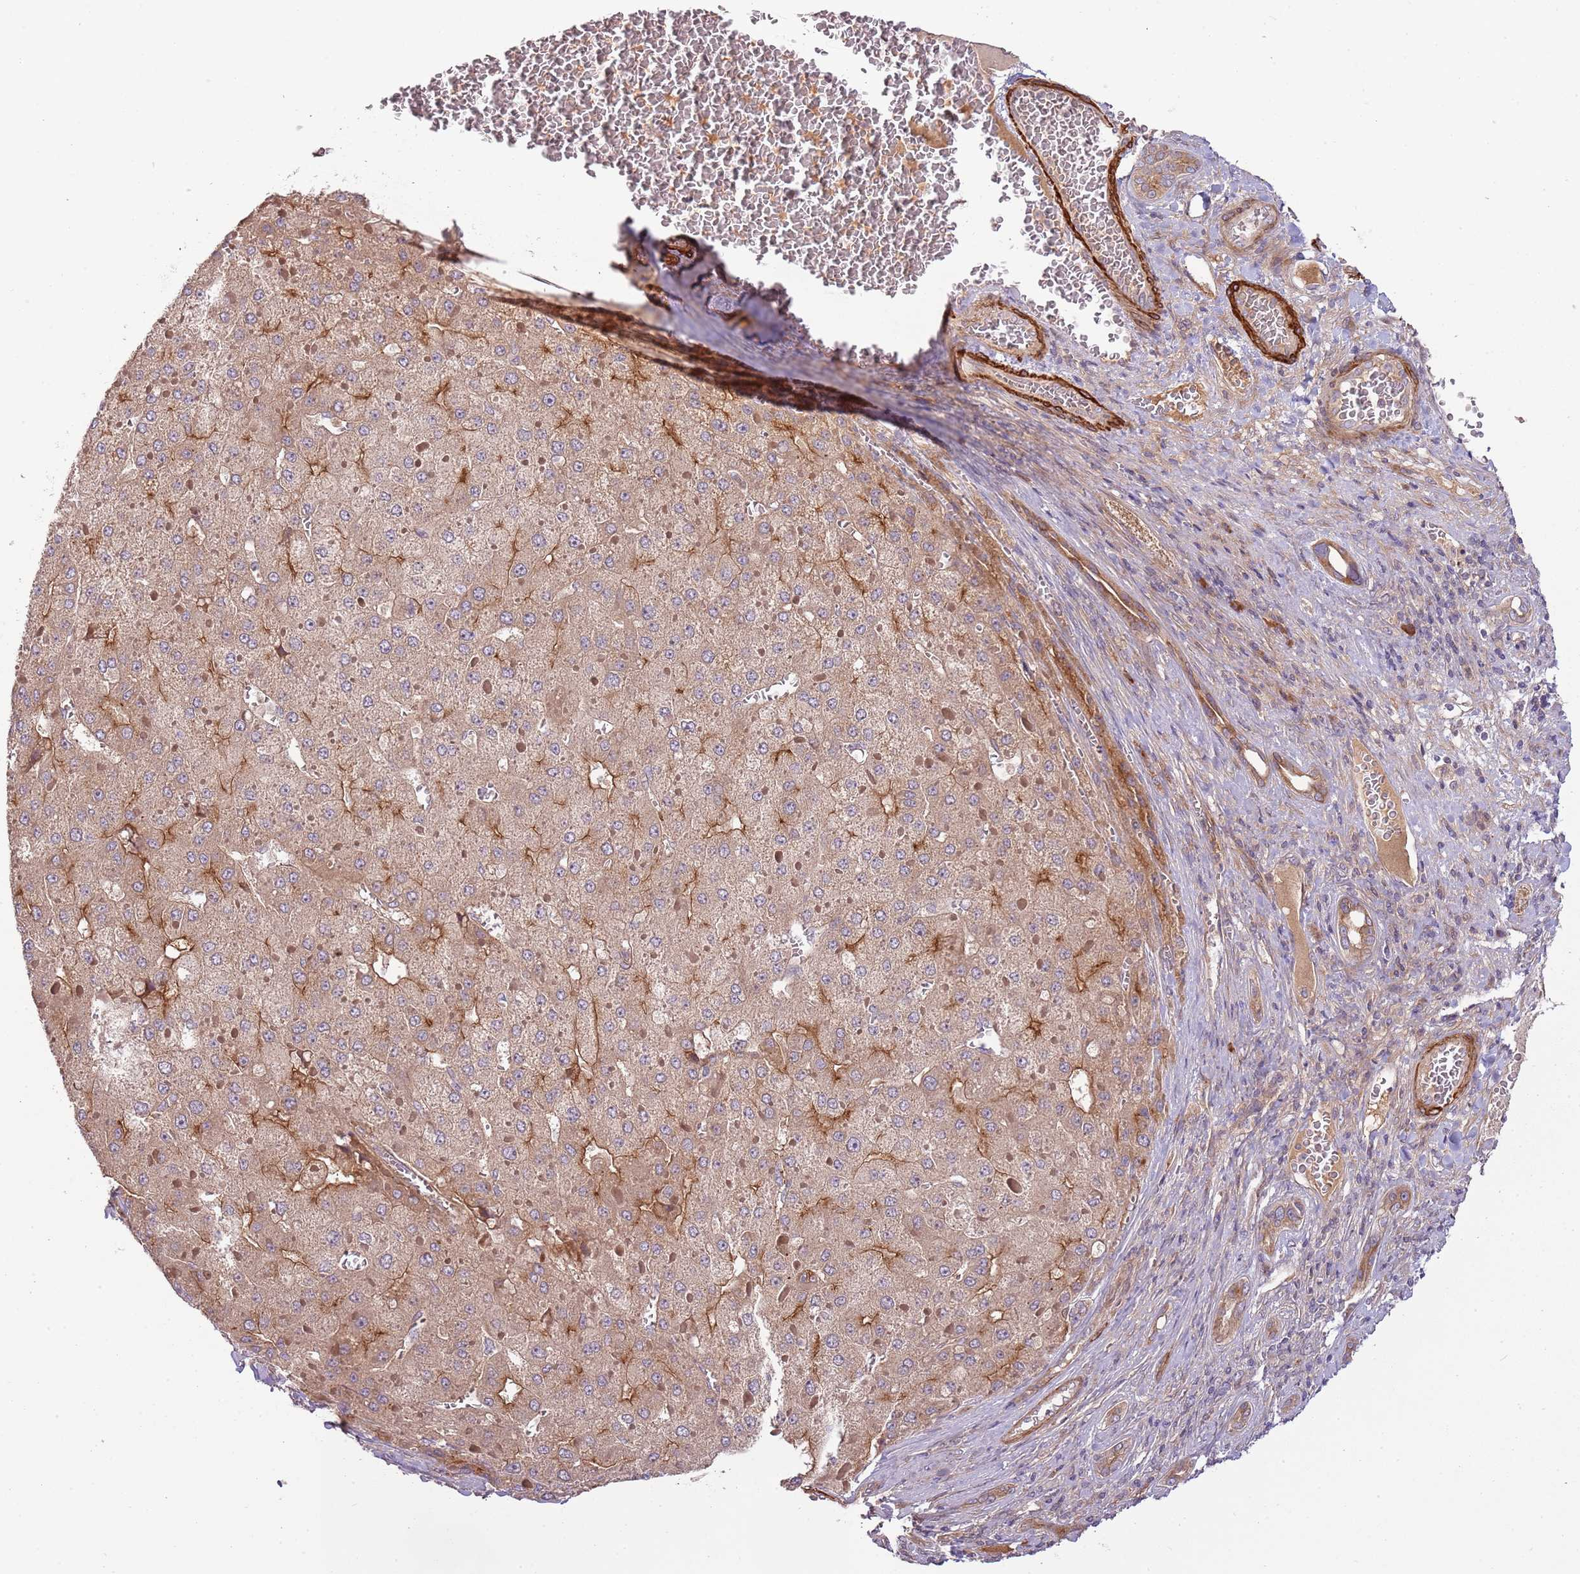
{"staining": {"intensity": "moderate", "quantity": ">75%", "location": "cytoplasmic/membranous"}, "tissue": "liver cancer", "cell_type": "Tumor cells", "image_type": "cancer", "snomed": [{"axis": "morphology", "description": "Carcinoma, Hepatocellular, NOS"}, {"axis": "topography", "description": "Liver"}], "caption": "This is an image of immunohistochemistry staining of liver hepatocellular carcinoma, which shows moderate expression in the cytoplasmic/membranous of tumor cells.", "gene": "RNF128", "patient": {"sex": "female", "age": 73}}